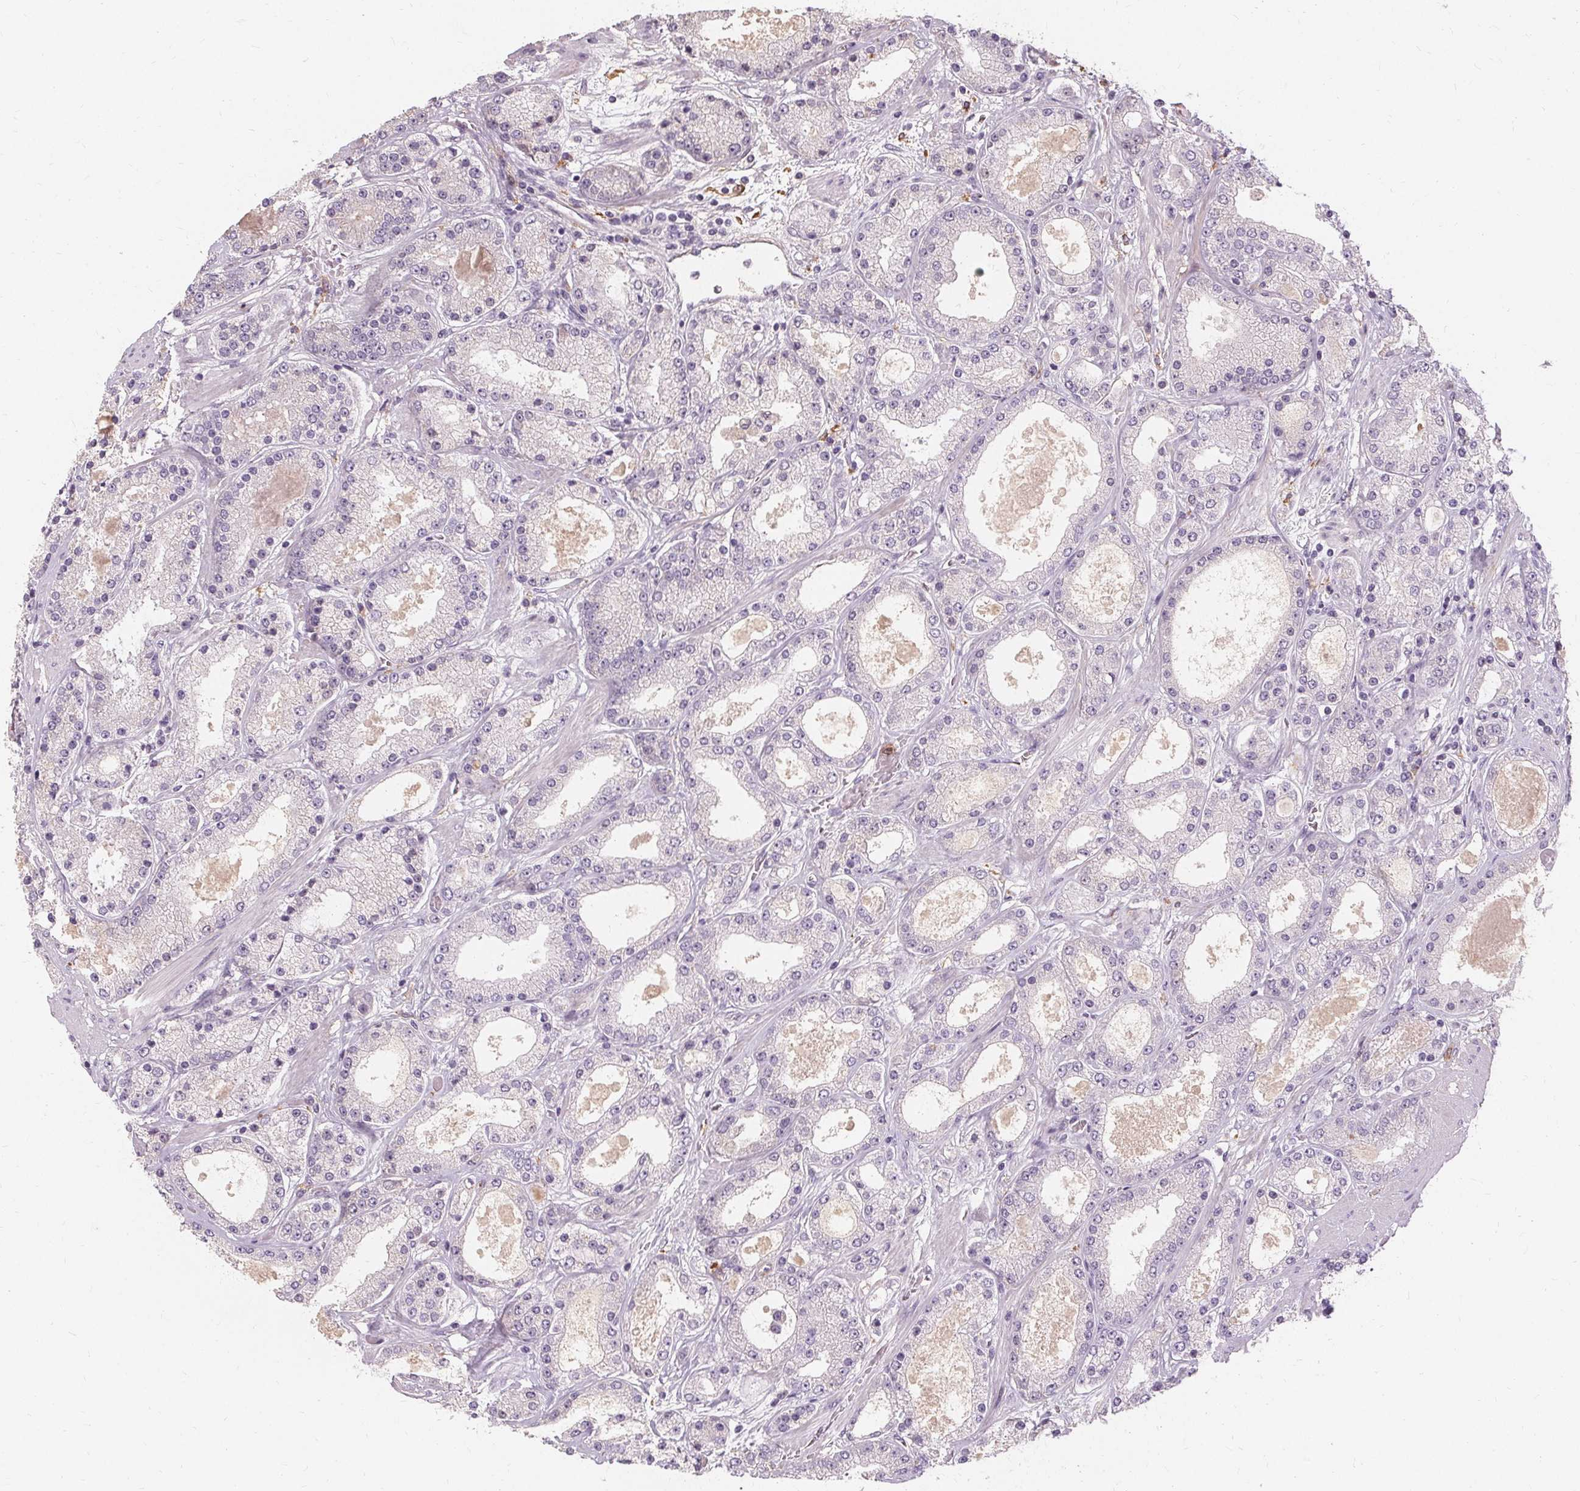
{"staining": {"intensity": "negative", "quantity": "none", "location": "none"}, "tissue": "prostate cancer", "cell_type": "Tumor cells", "image_type": "cancer", "snomed": [{"axis": "morphology", "description": "Adenocarcinoma, High grade"}, {"axis": "topography", "description": "Prostate"}], "caption": "Immunohistochemistry (IHC) histopathology image of neoplastic tissue: human prostate cancer stained with DAB (3,3'-diaminobenzidine) shows no significant protein staining in tumor cells.", "gene": "IFNGR1", "patient": {"sex": "male", "age": 67}}